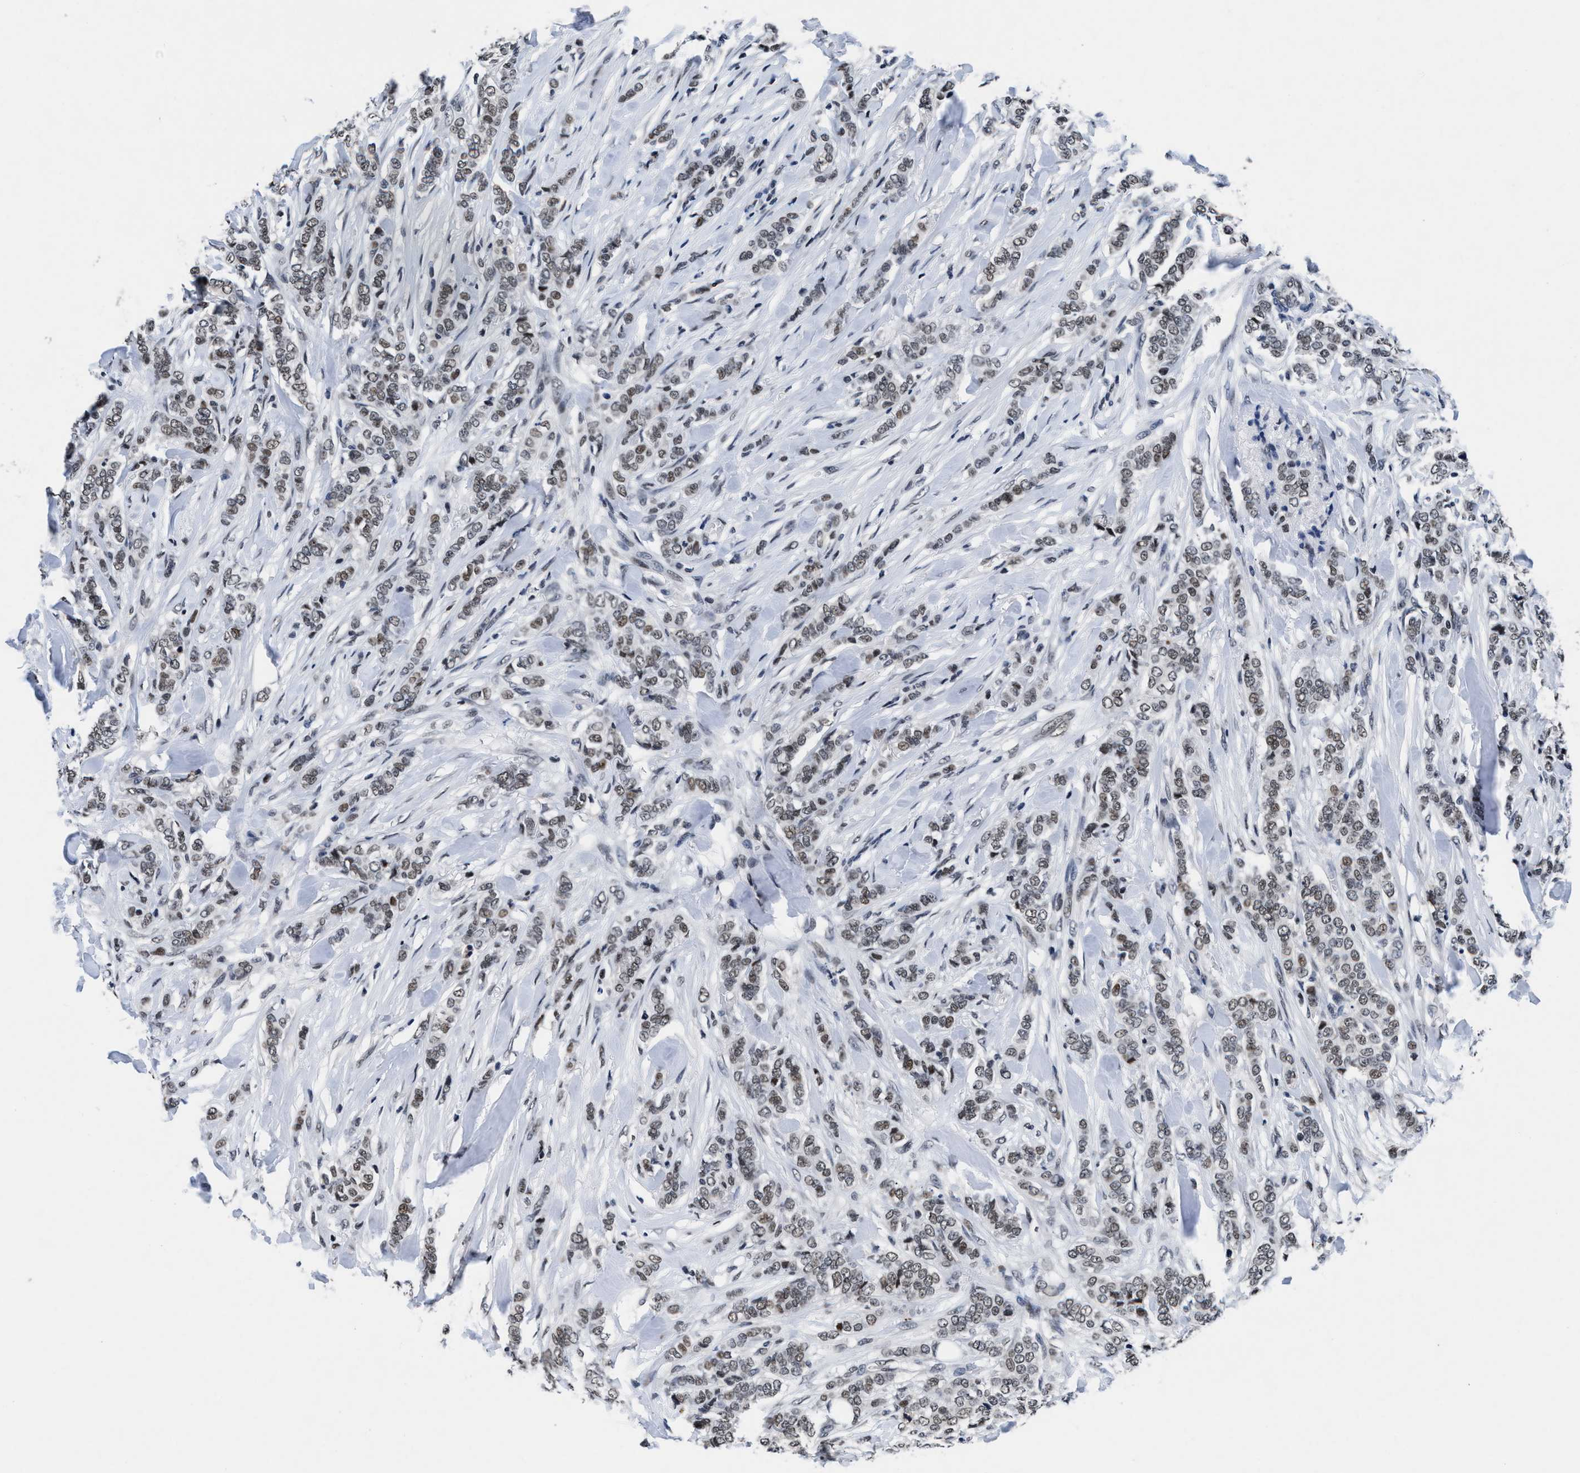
{"staining": {"intensity": "weak", "quantity": ">75%", "location": "nuclear"}, "tissue": "breast cancer", "cell_type": "Tumor cells", "image_type": "cancer", "snomed": [{"axis": "morphology", "description": "Lobular carcinoma"}, {"axis": "topography", "description": "Skin"}, {"axis": "topography", "description": "Breast"}], "caption": "Immunohistochemistry (IHC) of breast cancer (lobular carcinoma) exhibits low levels of weak nuclear staining in approximately >75% of tumor cells.", "gene": "WDR81", "patient": {"sex": "female", "age": 46}}